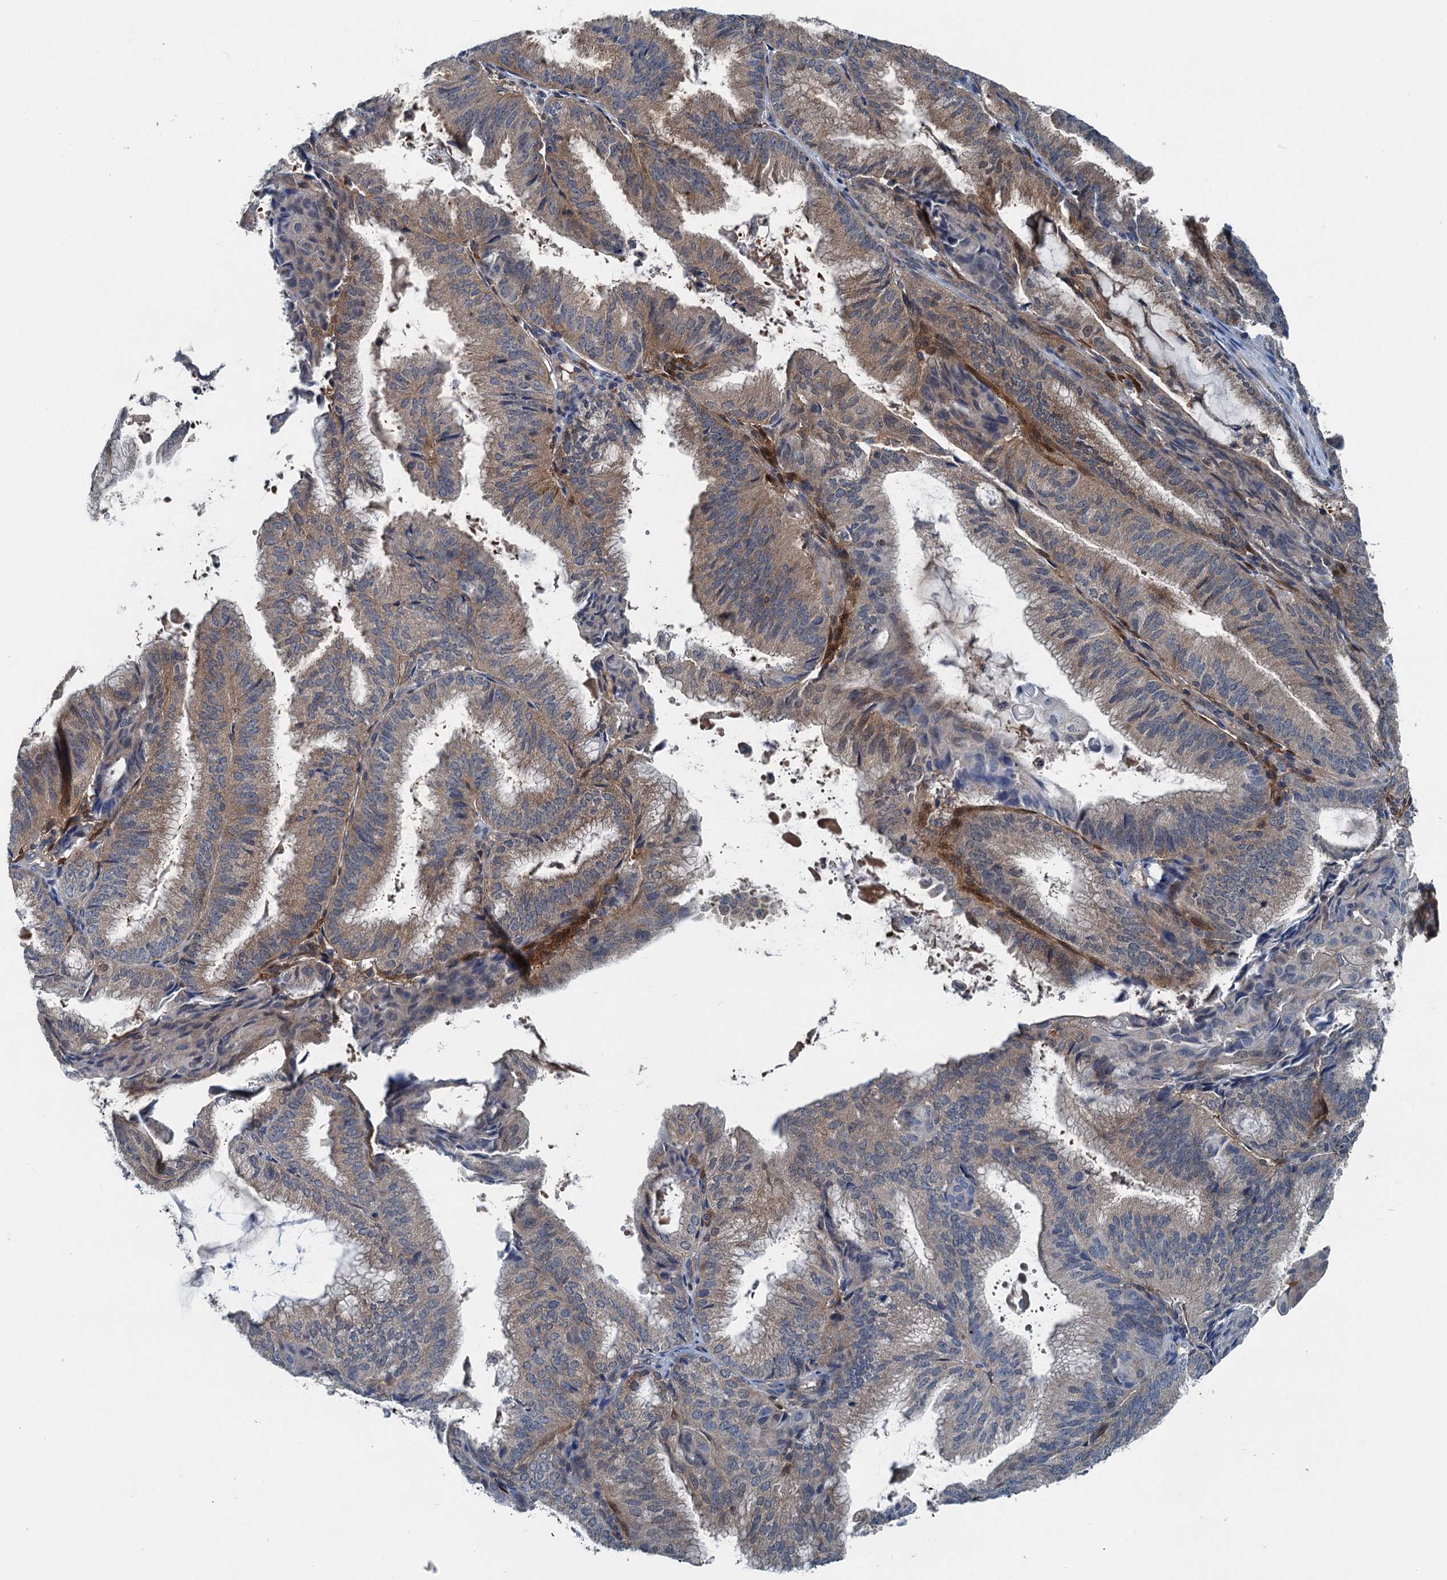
{"staining": {"intensity": "moderate", "quantity": "25%-75%", "location": "cytoplasmic/membranous"}, "tissue": "endometrial cancer", "cell_type": "Tumor cells", "image_type": "cancer", "snomed": [{"axis": "morphology", "description": "Adenocarcinoma, NOS"}, {"axis": "topography", "description": "Endometrium"}], "caption": "The histopathology image exhibits a brown stain indicating the presence of a protein in the cytoplasmic/membranous of tumor cells in adenocarcinoma (endometrial). (IHC, brightfield microscopy, high magnification).", "gene": "GCLM", "patient": {"sex": "female", "age": 49}}